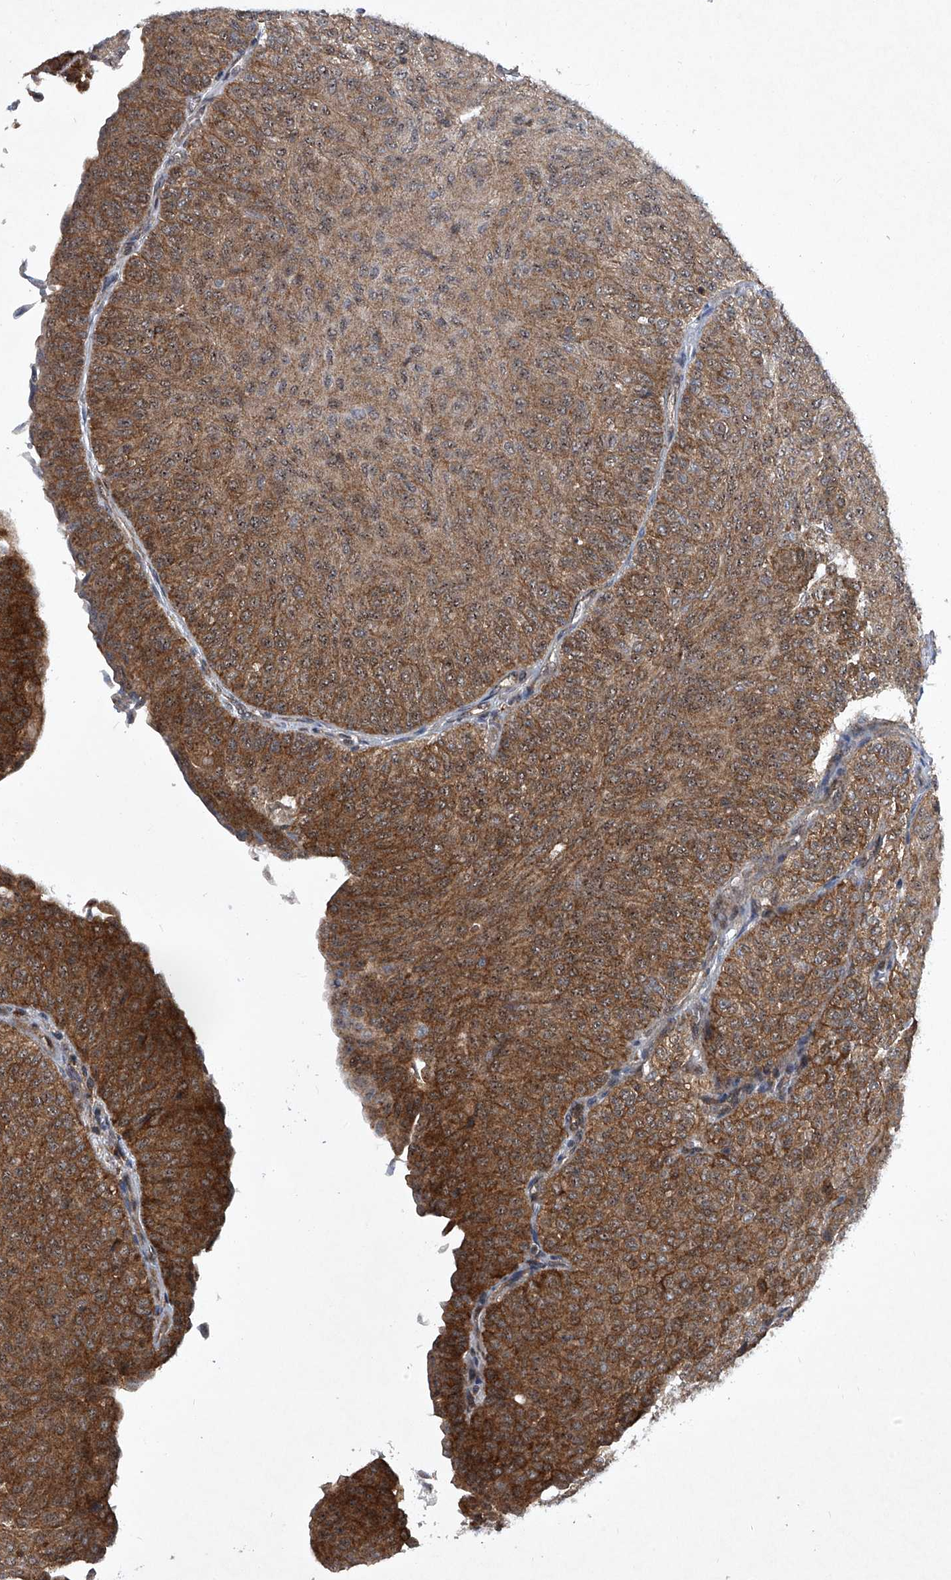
{"staining": {"intensity": "strong", "quantity": "25%-75%", "location": "cytoplasmic/membranous,nuclear"}, "tissue": "urothelial cancer", "cell_type": "Tumor cells", "image_type": "cancer", "snomed": [{"axis": "morphology", "description": "Urothelial carcinoma, Low grade"}, {"axis": "topography", "description": "Urinary bladder"}], "caption": "A micrograph of human urothelial cancer stained for a protein reveals strong cytoplasmic/membranous and nuclear brown staining in tumor cells.", "gene": "CISH", "patient": {"sex": "male", "age": 78}}